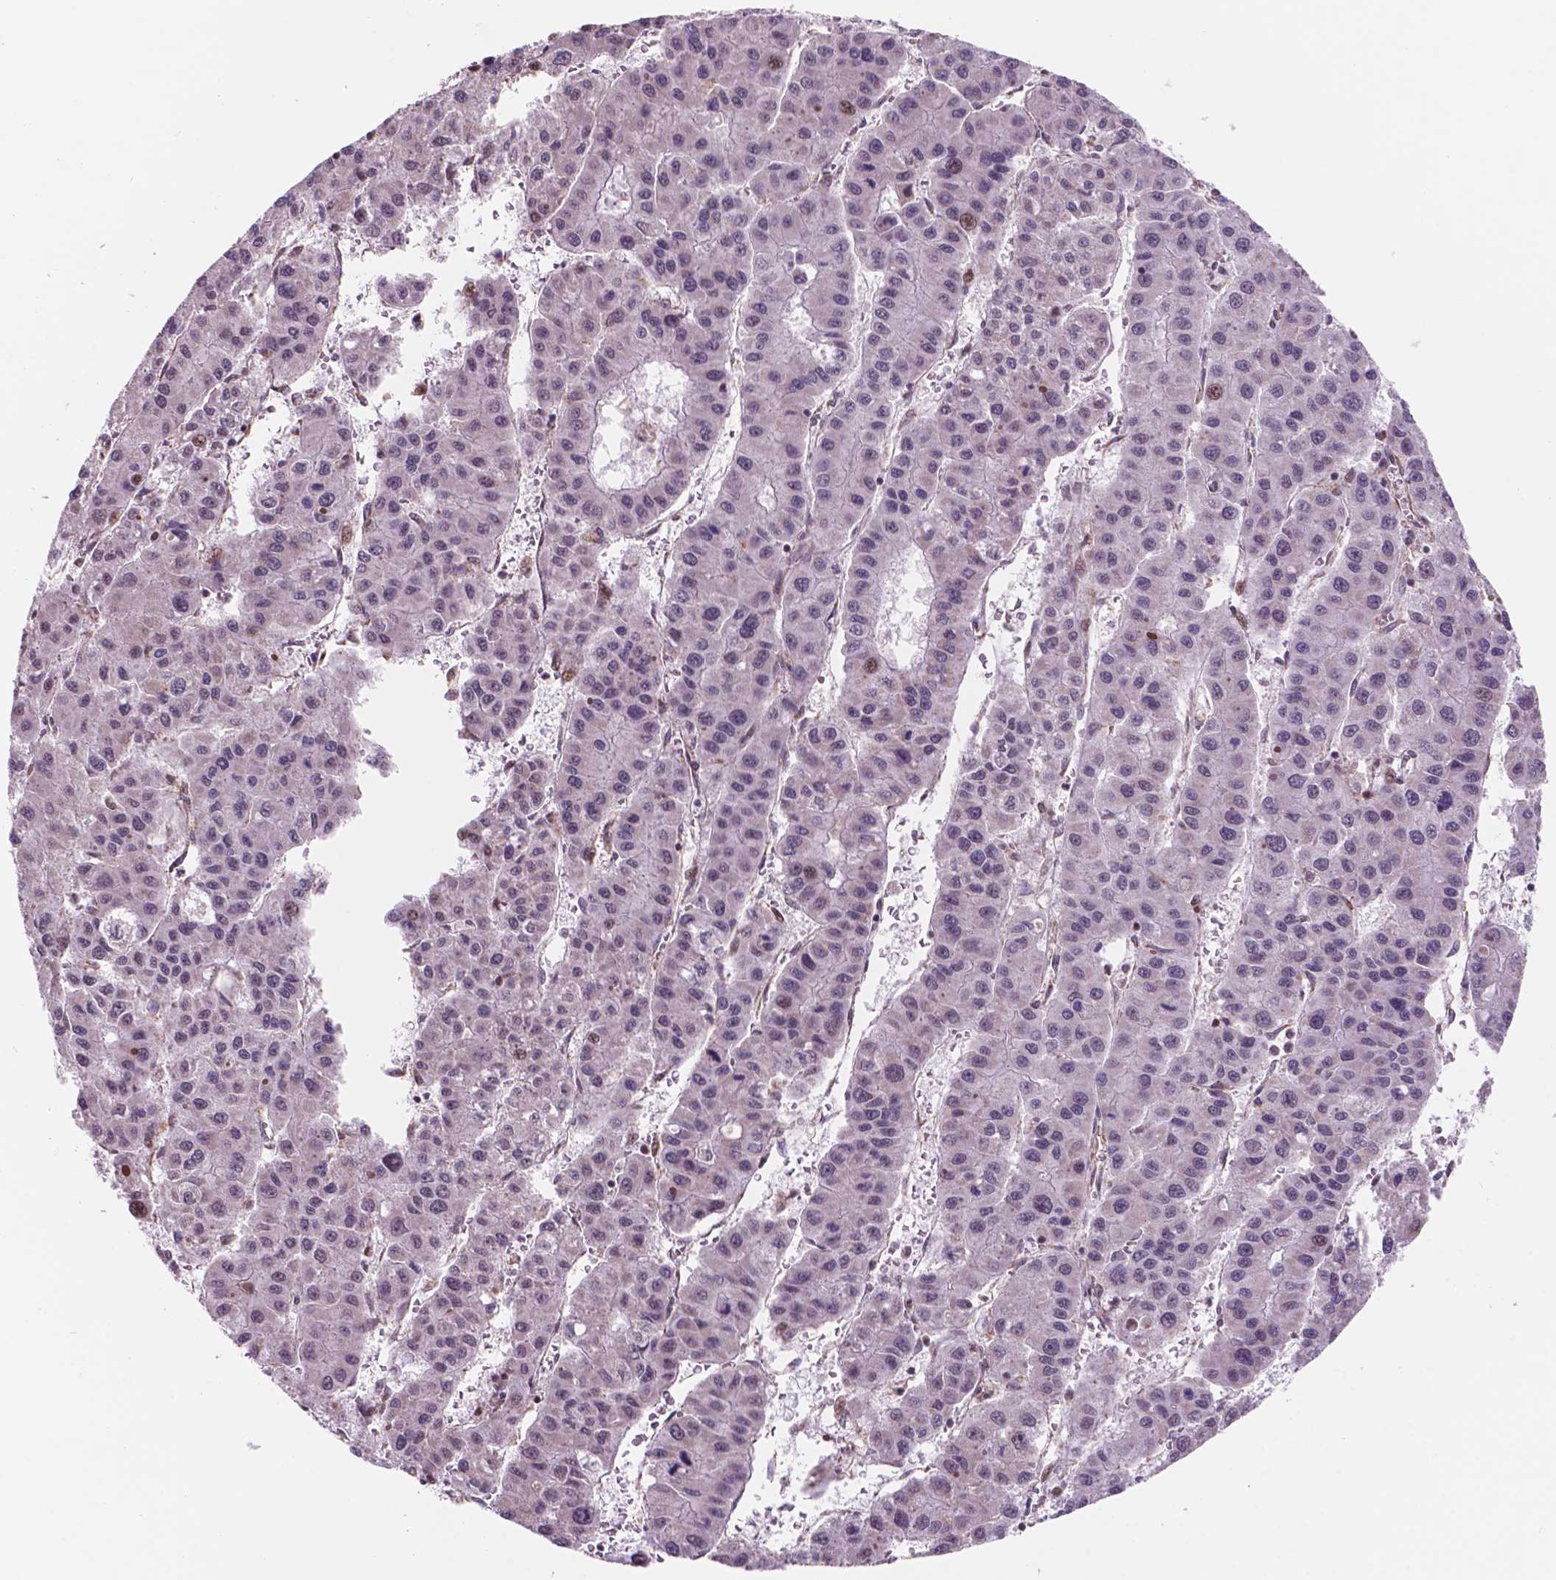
{"staining": {"intensity": "negative", "quantity": "none", "location": "none"}, "tissue": "liver cancer", "cell_type": "Tumor cells", "image_type": "cancer", "snomed": [{"axis": "morphology", "description": "Carcinoma, Hepatocellular, NOS"}, {"axis": "topography", "description": "Liver"}], "caption": "This is an immunohistochemistry (IHC) histopathology image of liver cancer. There is no expression in tumor cells.", "gene": "NDUFA10", "patient": {"sex": "male", "age": 73}}